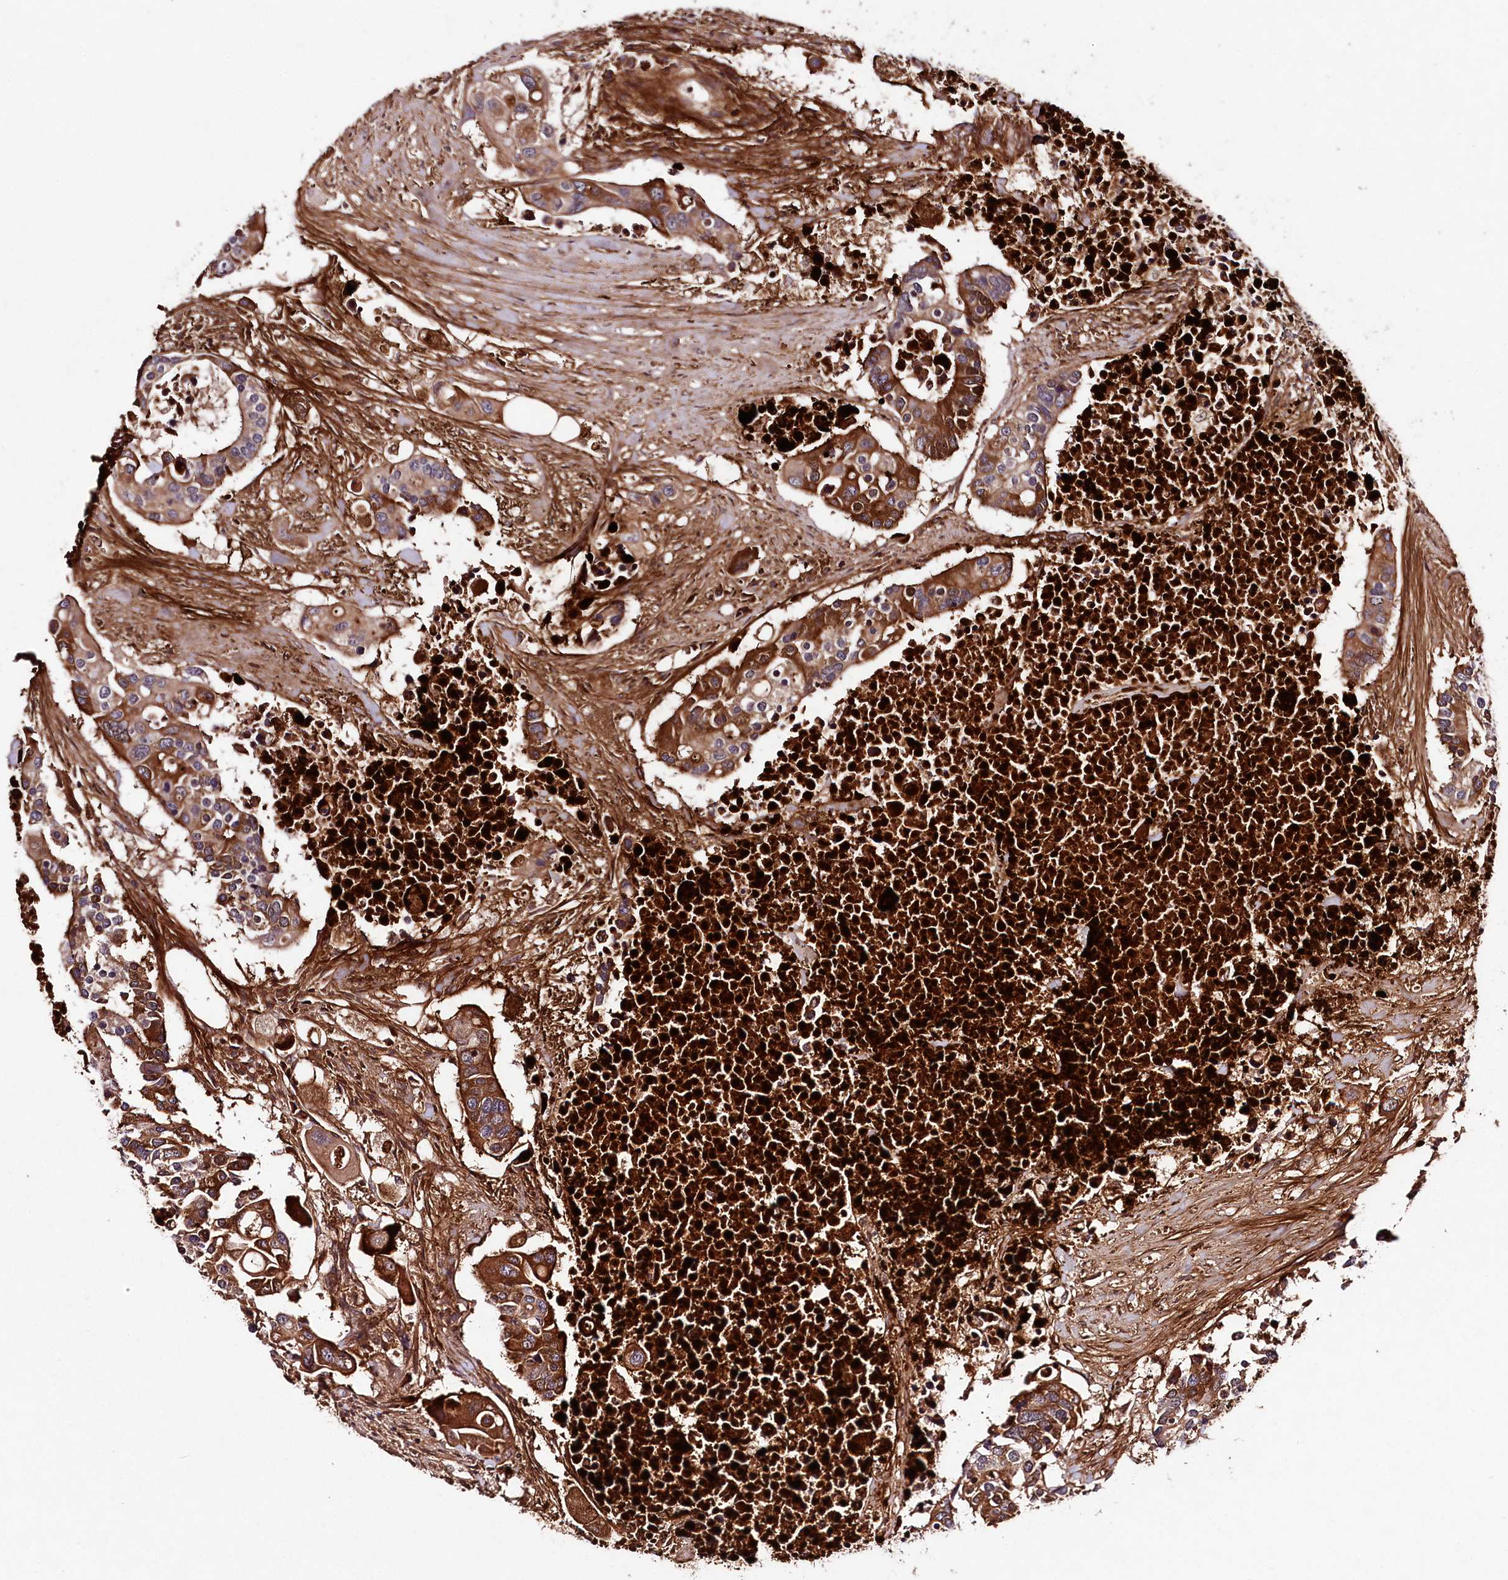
{"staining": {"intensity": "moderate", "quantity": "25%-75%", "location": "cytoplasmic/membranous"}, "tissue": "colorectal cancer", "cell_type": "Tumor cells", "image_type": "cancer", "snomed": [{"axis": "morphology", "description": "Adenocarcinoma, NOS"}, {"axis": "topography", "description": "Colon"}], "caption": "A high-resolution histopathology image shows immunohistochemistry (IHC) staining of colorectal cancer, which reveals moderate cytoplasmic/membranous positivity in approximately 25%-75% of tumor cells. (Stains: DAB (3,3'-diaminobenzidine) in brown, nuclei in blue, Microscopy: brightfield microscopy at high magnification).", "gene": "TNPO3", "patient": {"sex": "male", "age": 77}}